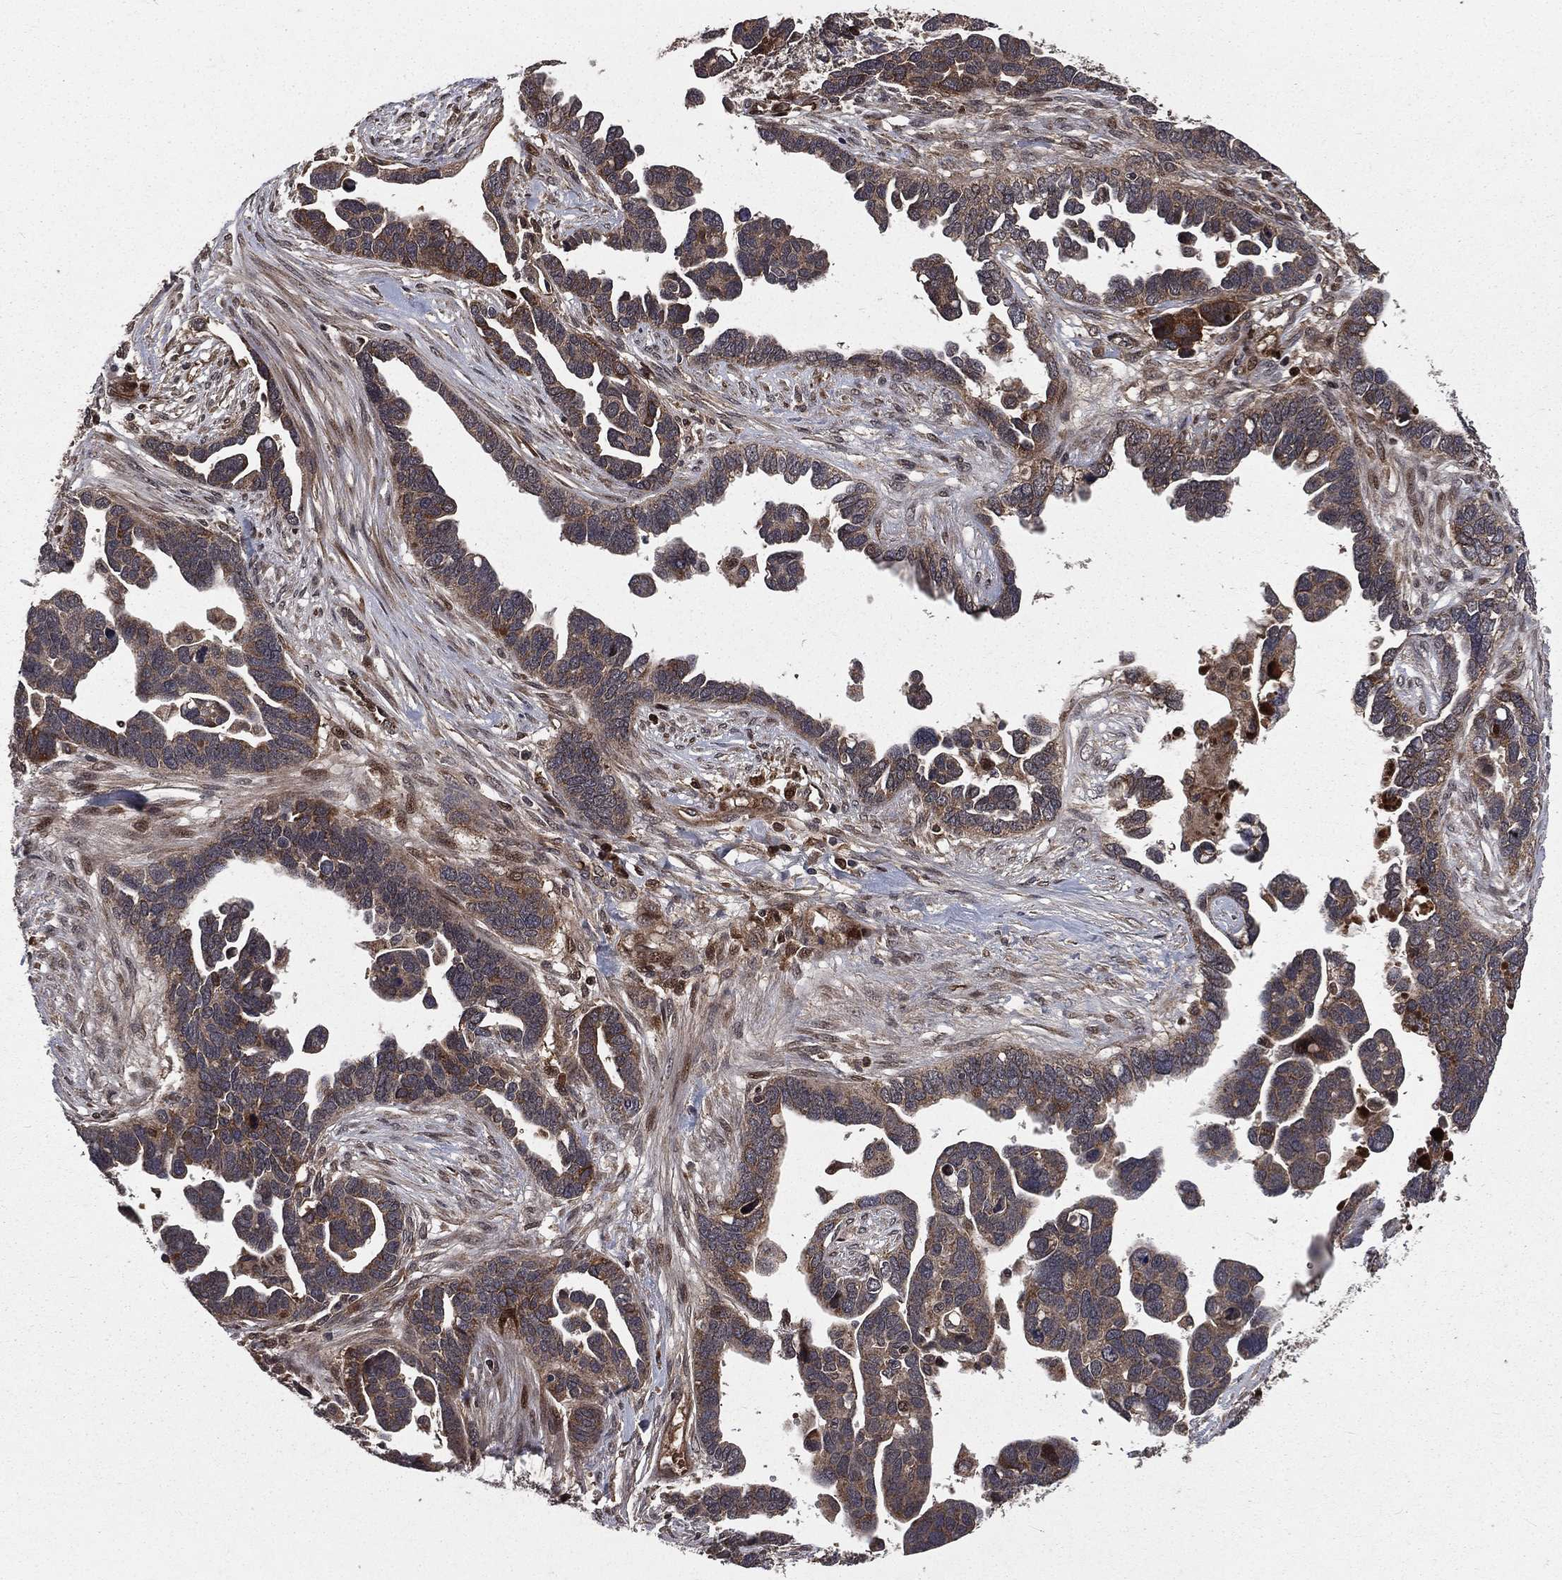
{"staining": {"intensity": "weak", "quantity": ">75%", "location": "cytoplasmic/membranous"}, "tissue": "ovarian cancer", "cell_type": "Tumor cells", "image_type": "cancer", "snomed": [{"axis": "morphology", "description": "Cystadenocarcinoma, serous, NOS"}, {"axis": "topography", "description": "Ovary"}], "caption": "About >75% of tumor cells in human serous cystadenocarcinoma (ovarian) display weak cytoplasmic/membranous protein staining as visualized by brown immunohistochemical staining.", "gene": "LENG8", "patient": {"sex": "female", "age": 54}}